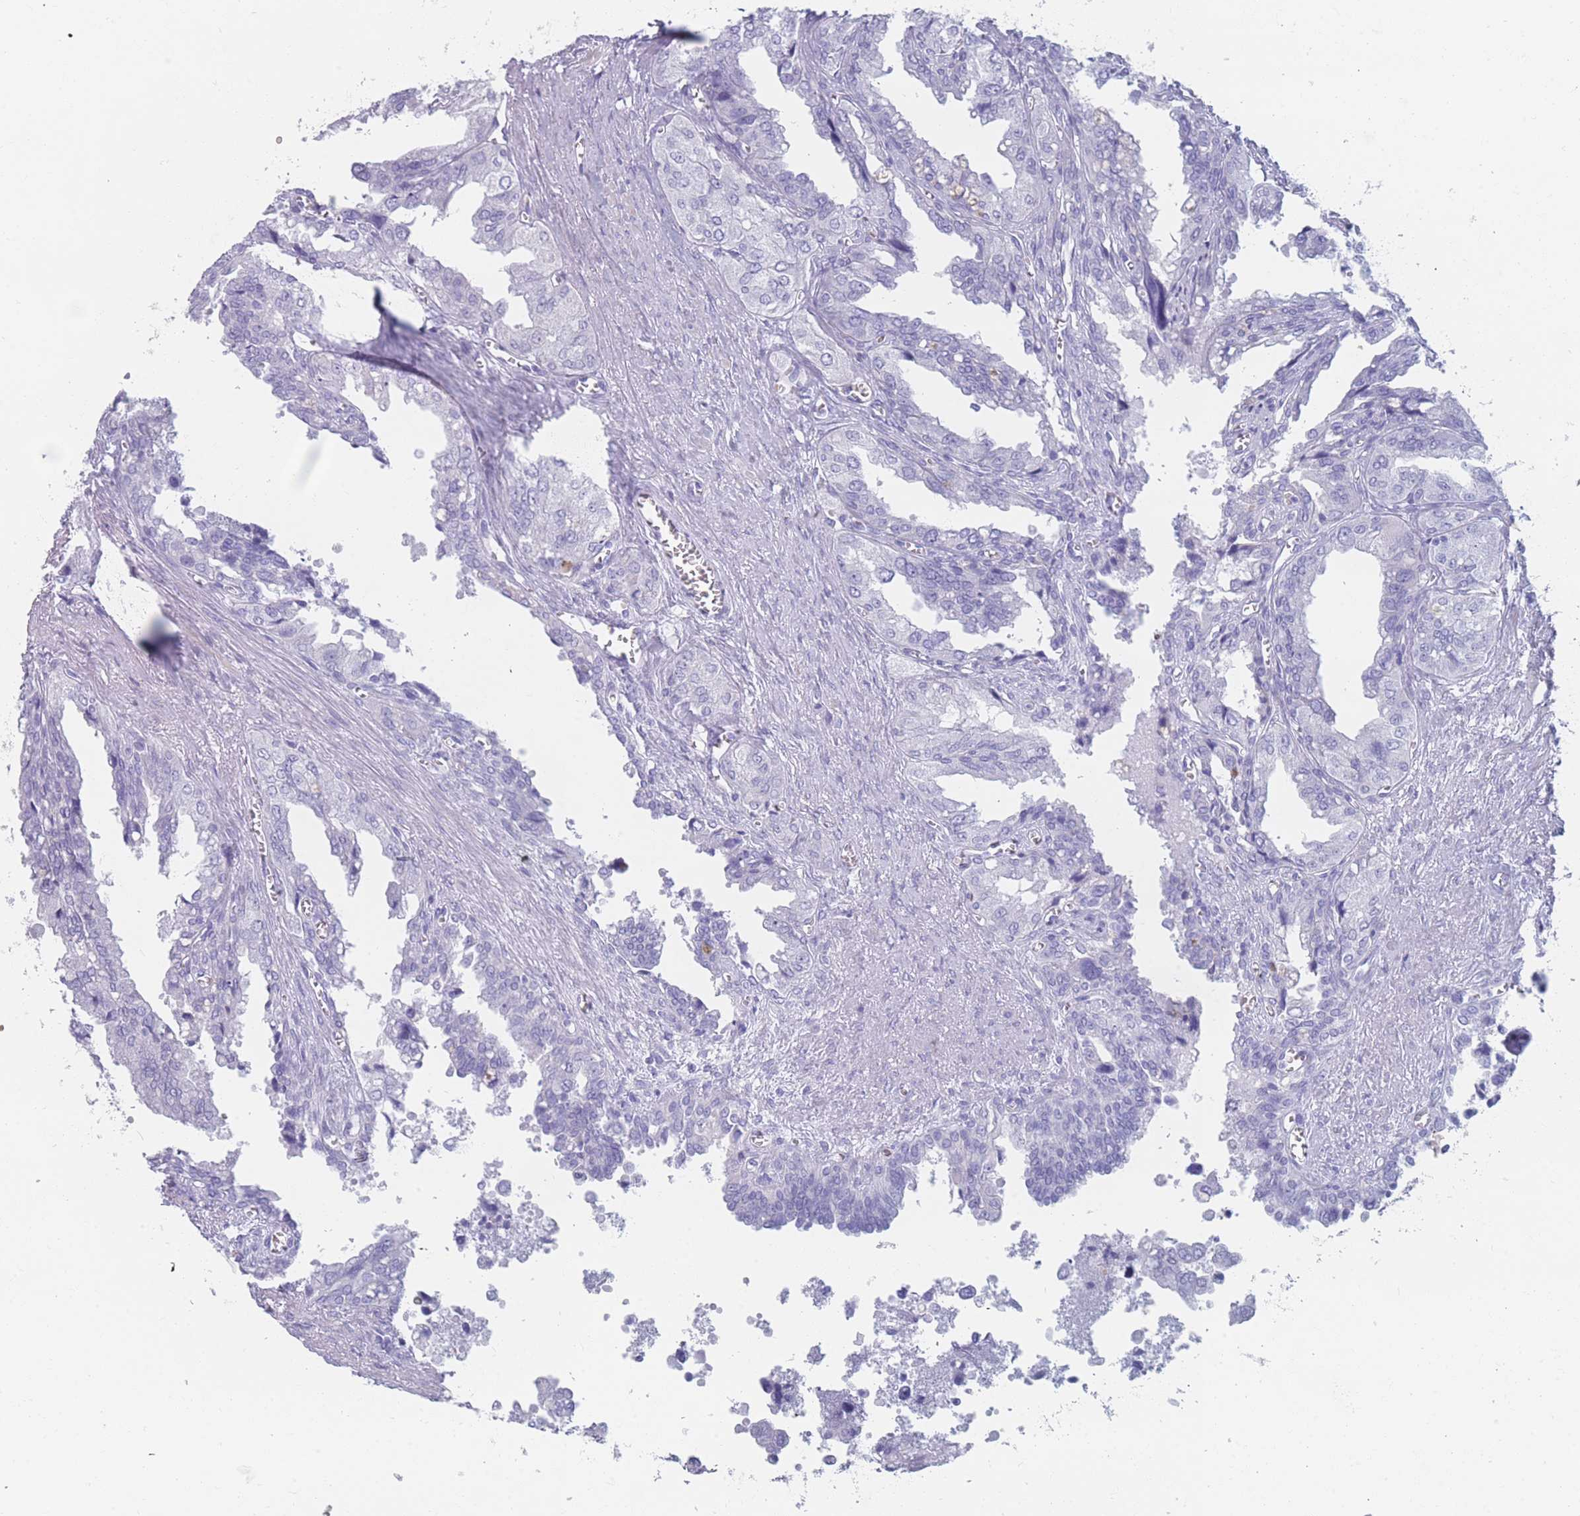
{"staining": {"intensity": "negative", "quantity": "none", "location": "none"}, "tissue": "seminal vesicle", "cell_type": "Glandular cells", "image_type": "normal", "snomed": [{"axis": "morphology", "description": "Normal tissue, NOS"}, {"axis": "topography", "description": "Seminal veicle"}], "caption": "DAB (3,3'-diaminobenzidine) immunohistochemical staining of normal human seminal vesicle reveals no significant positivity in glandular cells.", "gene": "OR5D16", "patient": {"sex": "male", "age": 67}}